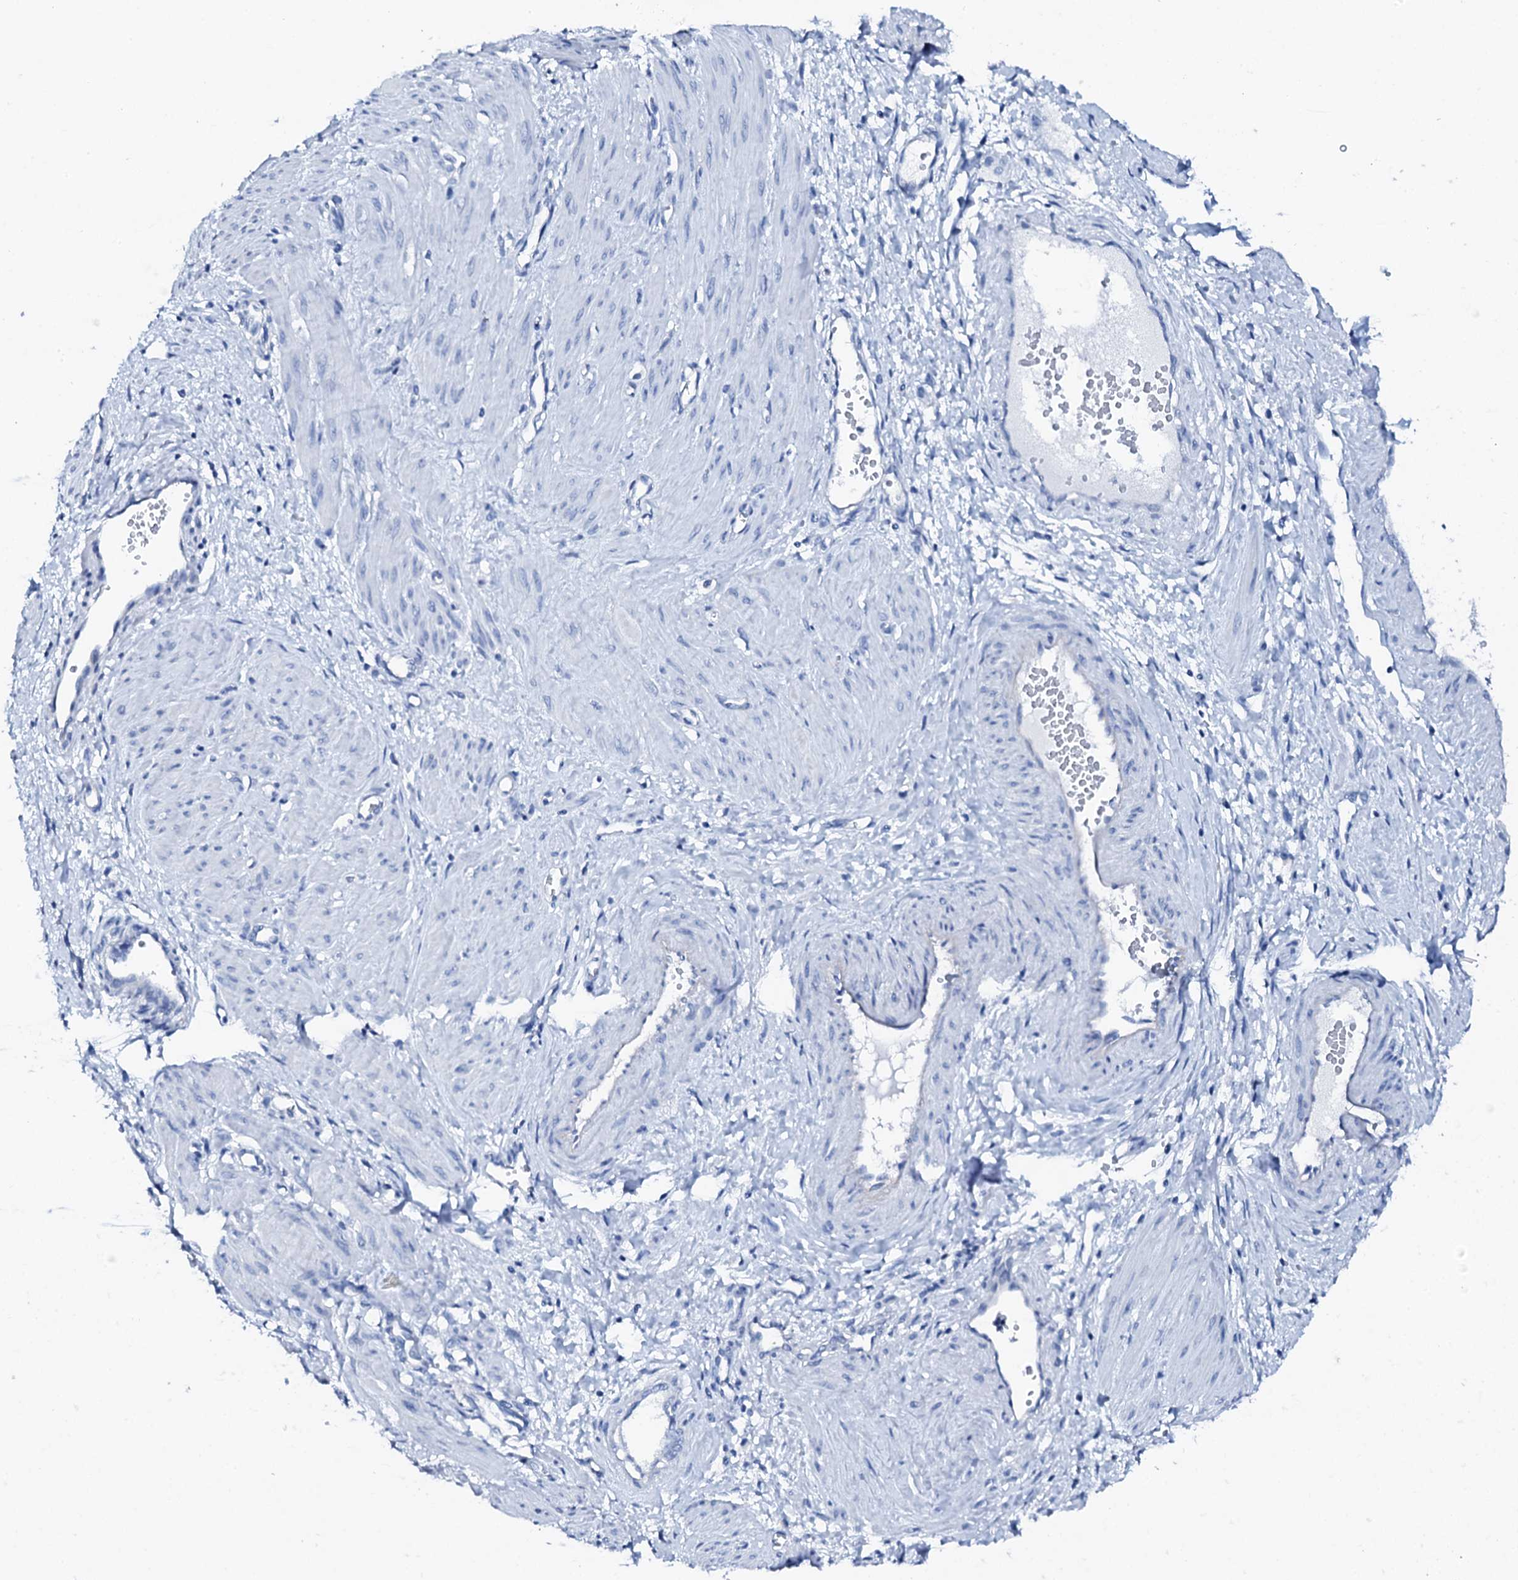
{"staining": {"intensity": "negative", "quantity": "none", "location": "none"}, "tissue": "smooth muscle", "cell_type": "Smooth muscle cells", "image_type": "normal", "snomed": [{"axis": "morphology", "description": "Normal tissue, NOS"}, {"axis": "topography", "description": "Endometrium"}], "caption": "Immunohistochemistry micrograph of benign smooth muscle stained for a protein (brown), which exhibits no staining in smooth muscle cells.", "gene": "PTH", "patient": {"sex": "female", "age": 33}}